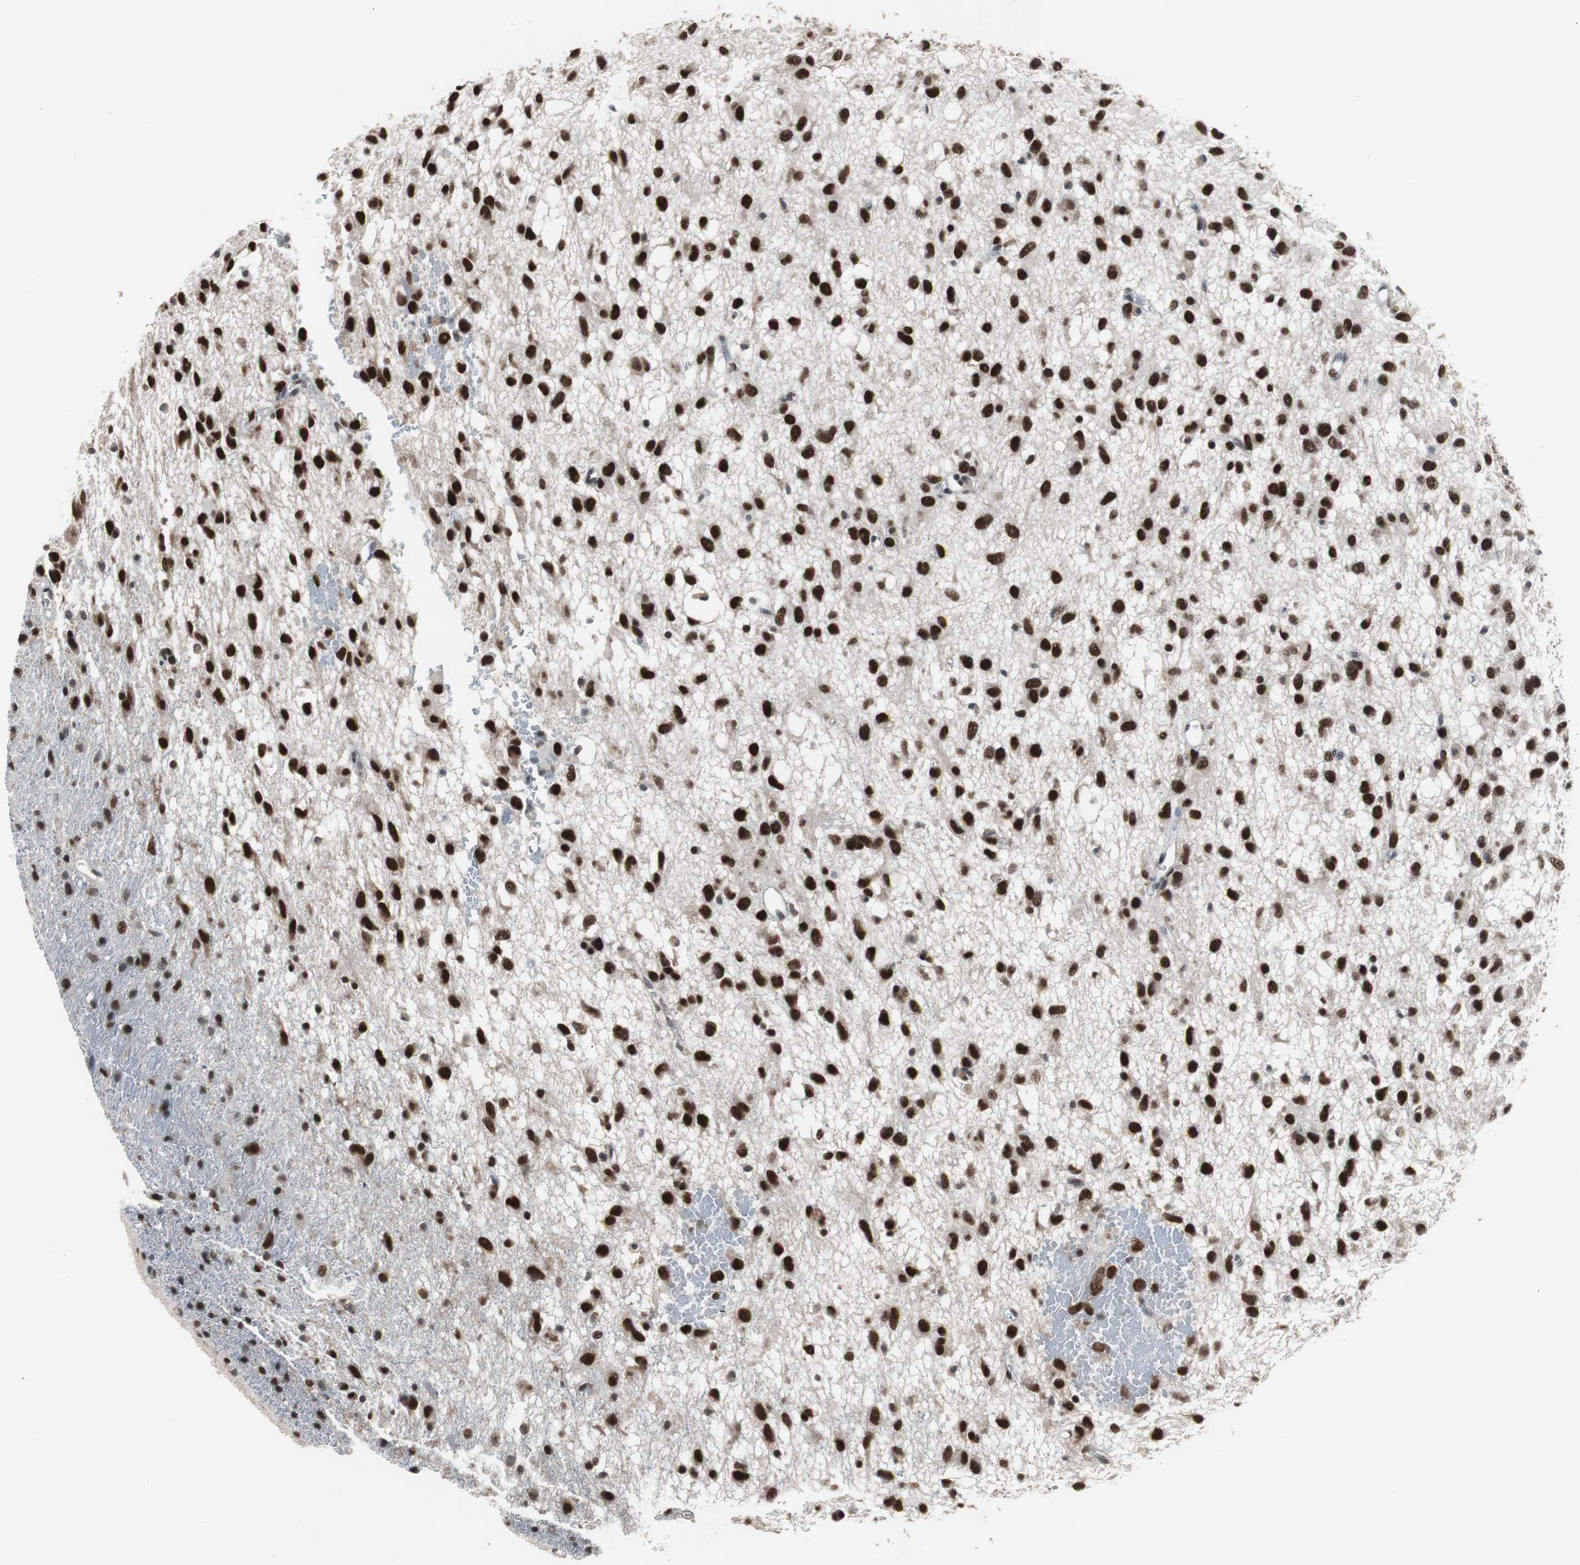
{"staining": {"intensity": "strong", "quantity": ">75%", "location": "nuclear"}, "tissue": "glioma", "cell_type": "Tumor cells", "image_type": "cancer", "snomed": [{"axis": "morphology", "description": "Glioma, malignant, Low grade"}, {"axis": "topography", "description": "Brain"}], "caption": "The micrograph shows immunohistochemical staining of malignant low-grade glioma. There is strong nuclear positivity is seen in about >75% of tumor cells.", "gene": "ZHX2", "patient": {"sex": "male", "age": 77}}